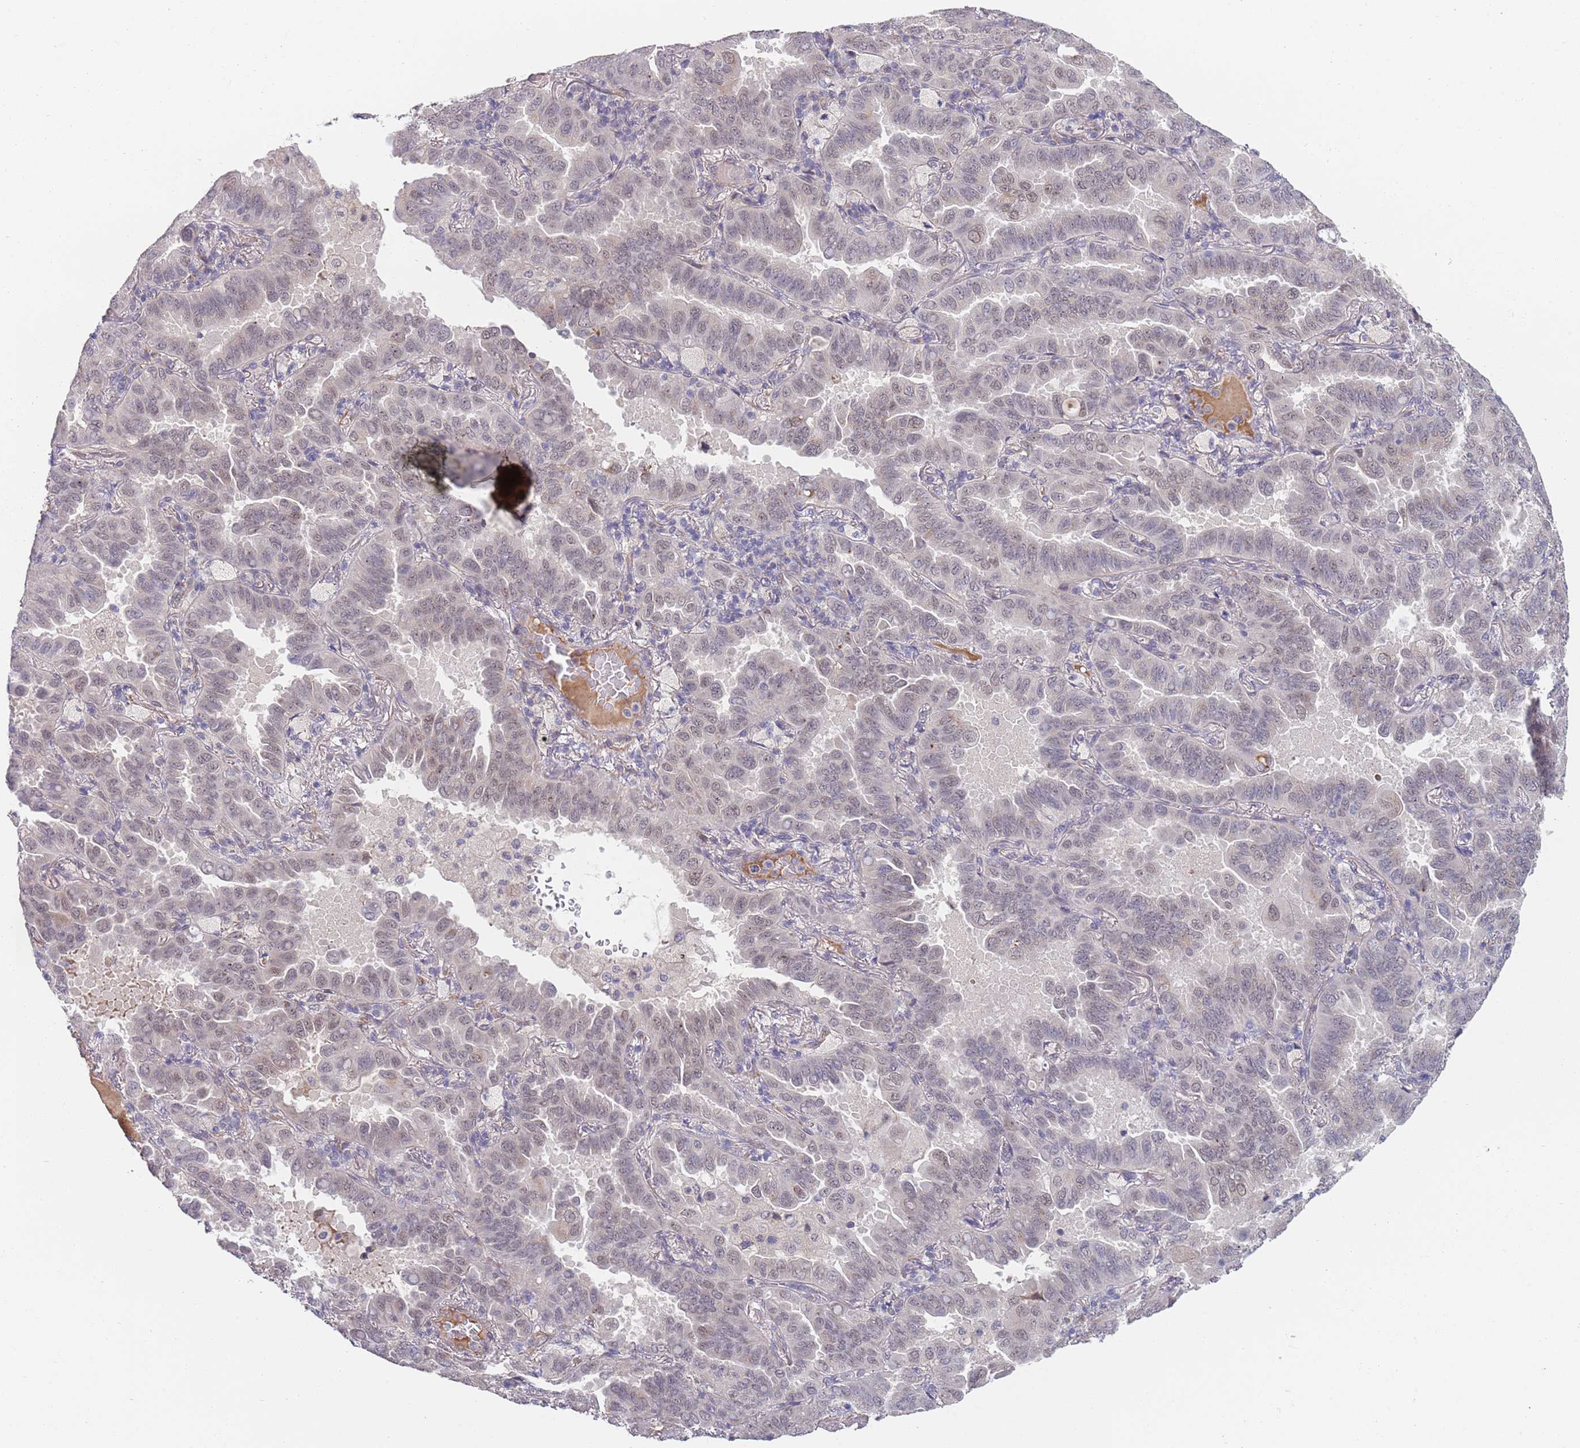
{"staining": {"intensity": "weak", "quantity": "<25%", "location": "nuclear"}, "tissue": "lung cancer", "cell_type": "Tumor cells", "image_type": "cancer", "snomed": [{"axis": "morphology", "description": "Adenocarcinoma, NOS"}, {"axis": "topography", "description": "Lung"}], "caption": "Protein analysis of lung adenocarcinoma demonstrates no significant expression in tumor cells.", "gene": "B4GALT4", "patient": {"sex": "male", "age": 64}}